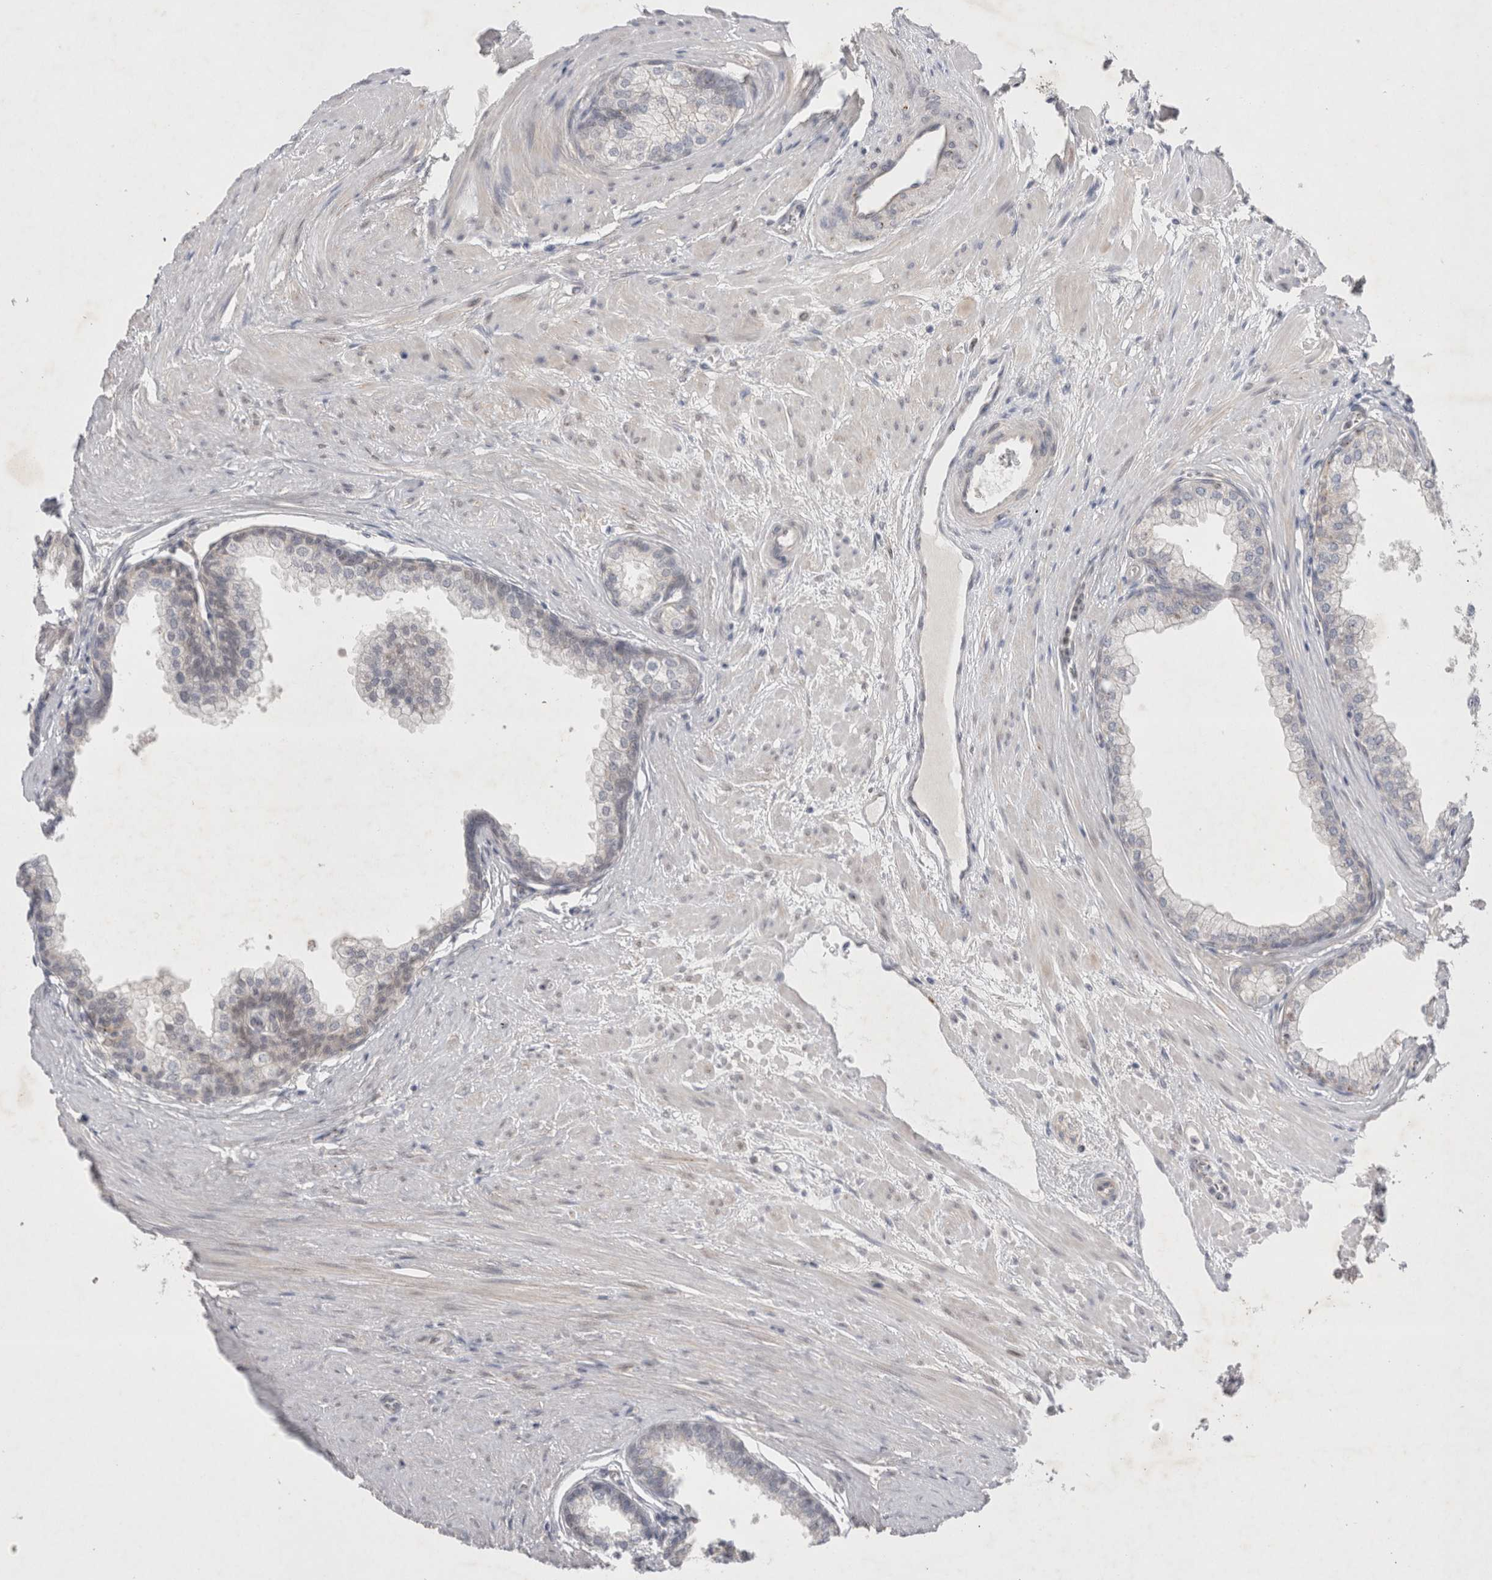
{"staining": {"intensity": "weak", "quantity": "<25%", "location": "cytoplasmic/membranous"}, "tissue": "prostate", "cell_type": "Glandular cells", "image_type": "normal", "snomed": [{"axis": "morphology", "description": "Normal tissue, NOS"}, {"axis": "morphology", "description": "Urothelial carcinoma, Low grade"}, {"axis": "topography", "description": "Urinary bladder"}, {"axis": "topography", "description": "Prostate"}], "caption": "The immunohistochemistry photomicrograph has no significant staining in glandular cells of prostate.", "gene": "BICD2", "patient": {"sex": "male", "age": 60}}